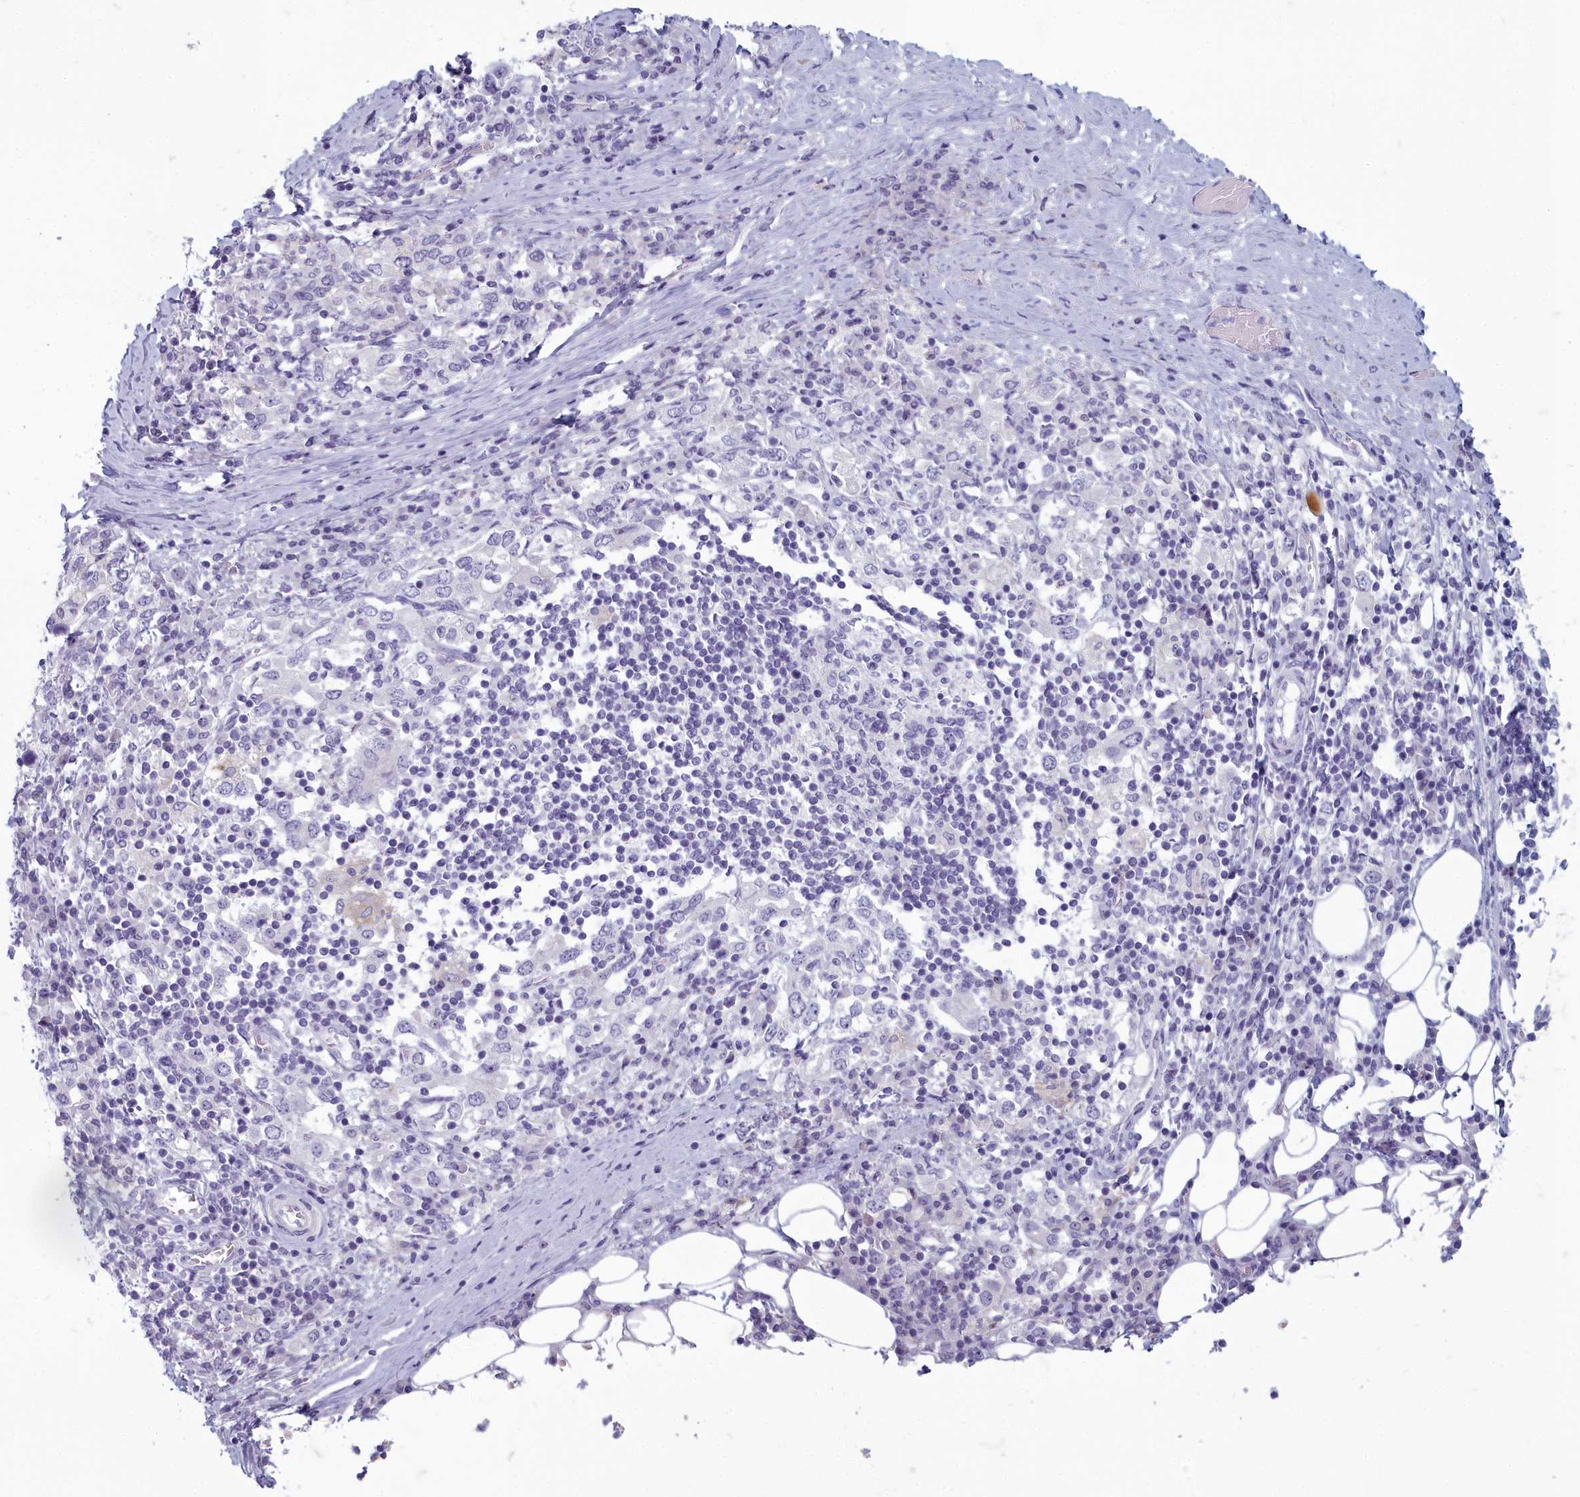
{"staining": {"intensity": "negative", "quantity": "none", "location": "none"}, "tissue": "stomach cancer", "cell_type": "Tumor cells", "image_type": "cancer", "snomed": [{"axis": "morphology", "description": "Adenocarcinoma, NOS"}, {"axis": "topography", "description": "Stomach, upper"}, {"axis": "topography", "description": "Stomach"}], "caption": "There is no significant staining in tumor cells of adenocarcinoma (stomach). The staining was performed using DAB to visualize the protein expression in brown, while the nuclei were stained in blue with hematoxylin (Magnification: 20x).", "gene": "INSYN2A", "patient": {"sex": "male", "age": 62}}